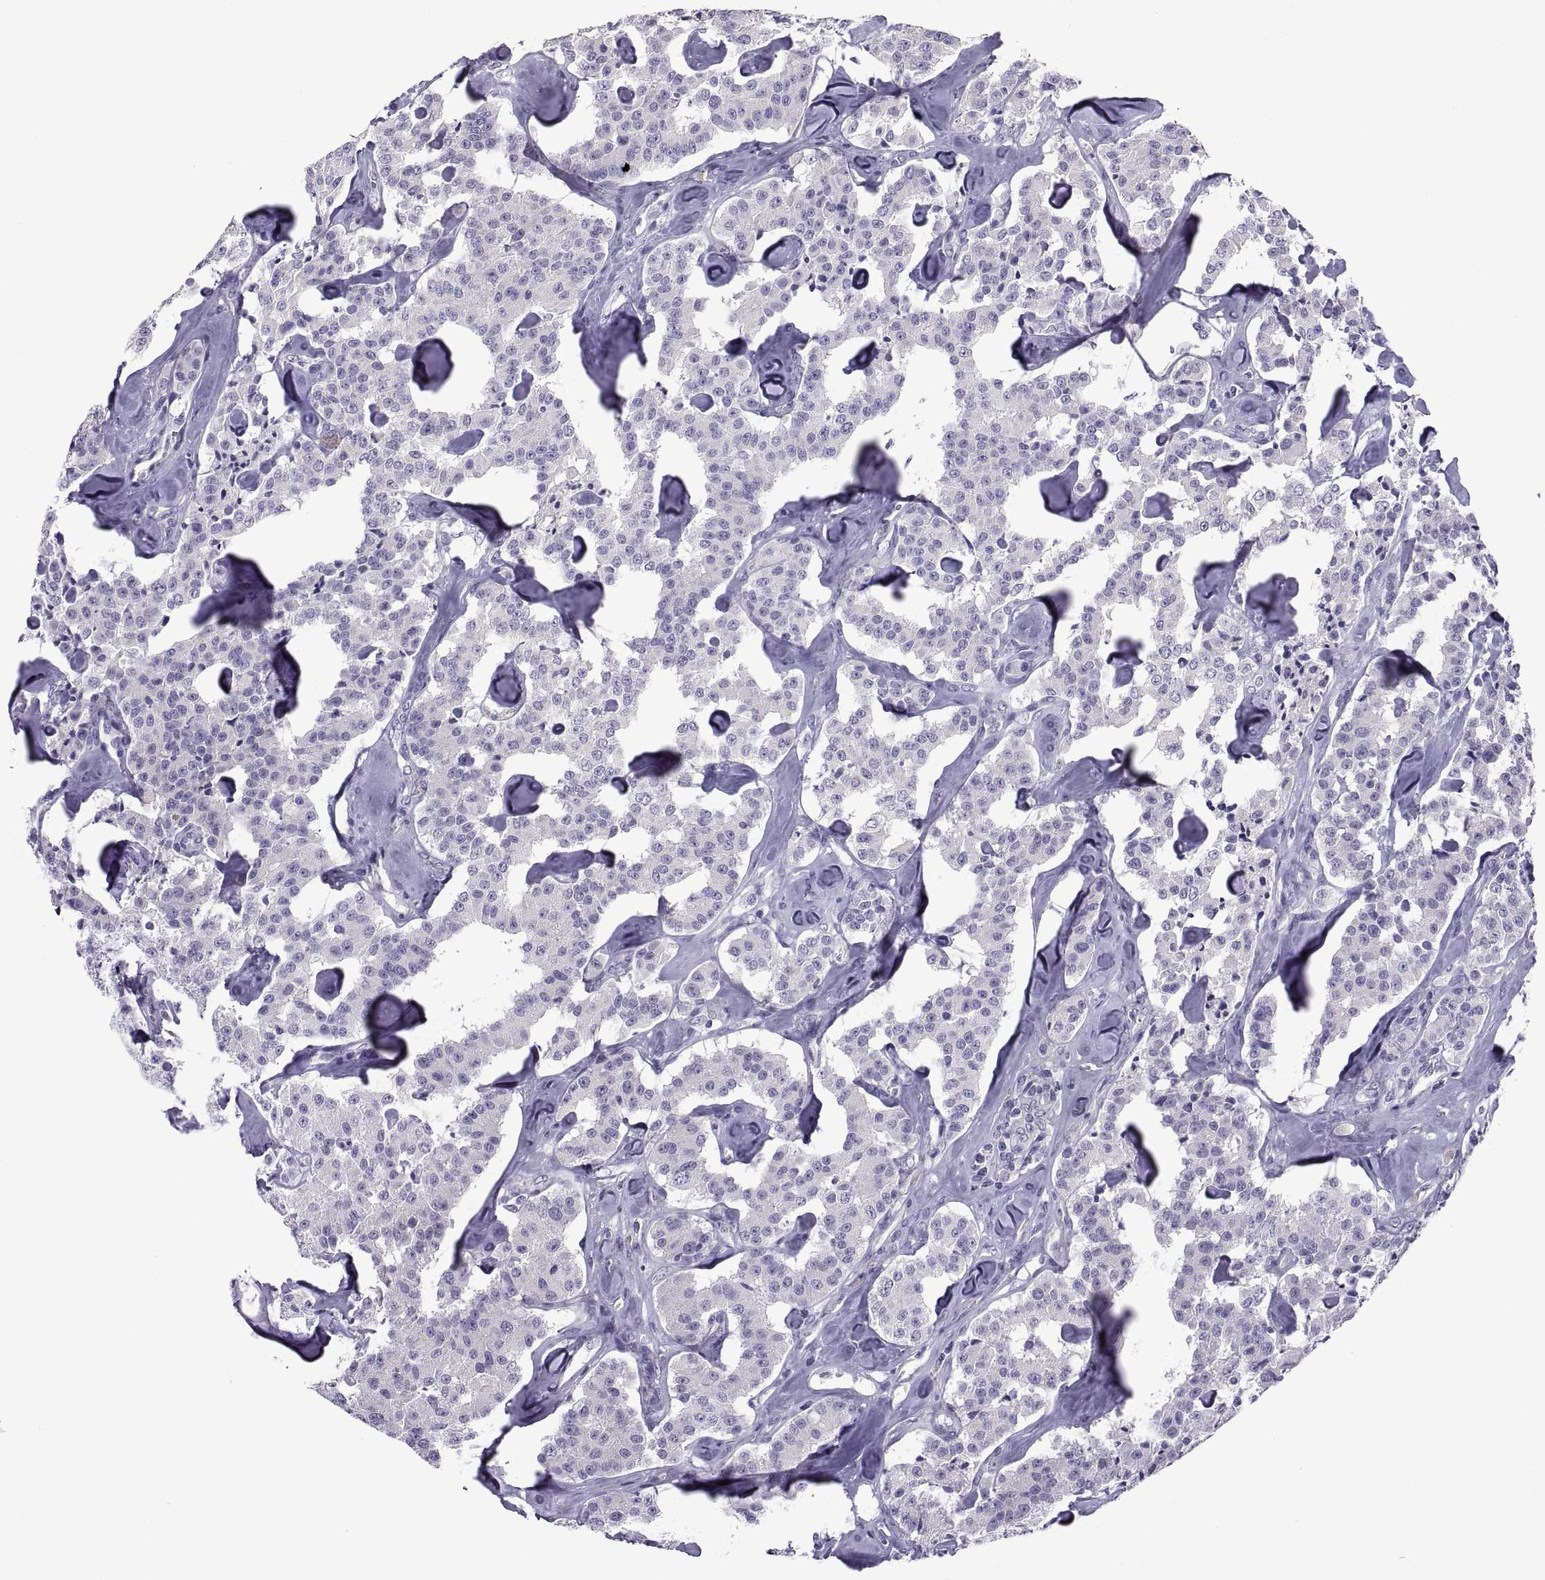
{"staining": {"intensity": "negative", "quantity": "none", "location": "none"}, "tissue": "carcinoid", "cell_type": "Tumor cells", "image_type": "cancer", "snomed": [{"axis": "morphology", "description": "Carcinoid, malignant, NOS"}, {"axis": "topography", "description": "Pancreas"}], "caption": "A high-resolution photomicrograph shows IHC staining of carcinoid, which demonstrates no significant expression in tumor cells.", "gene": "SPDYE1", "patient": {"sex": "male", "age": 41}}